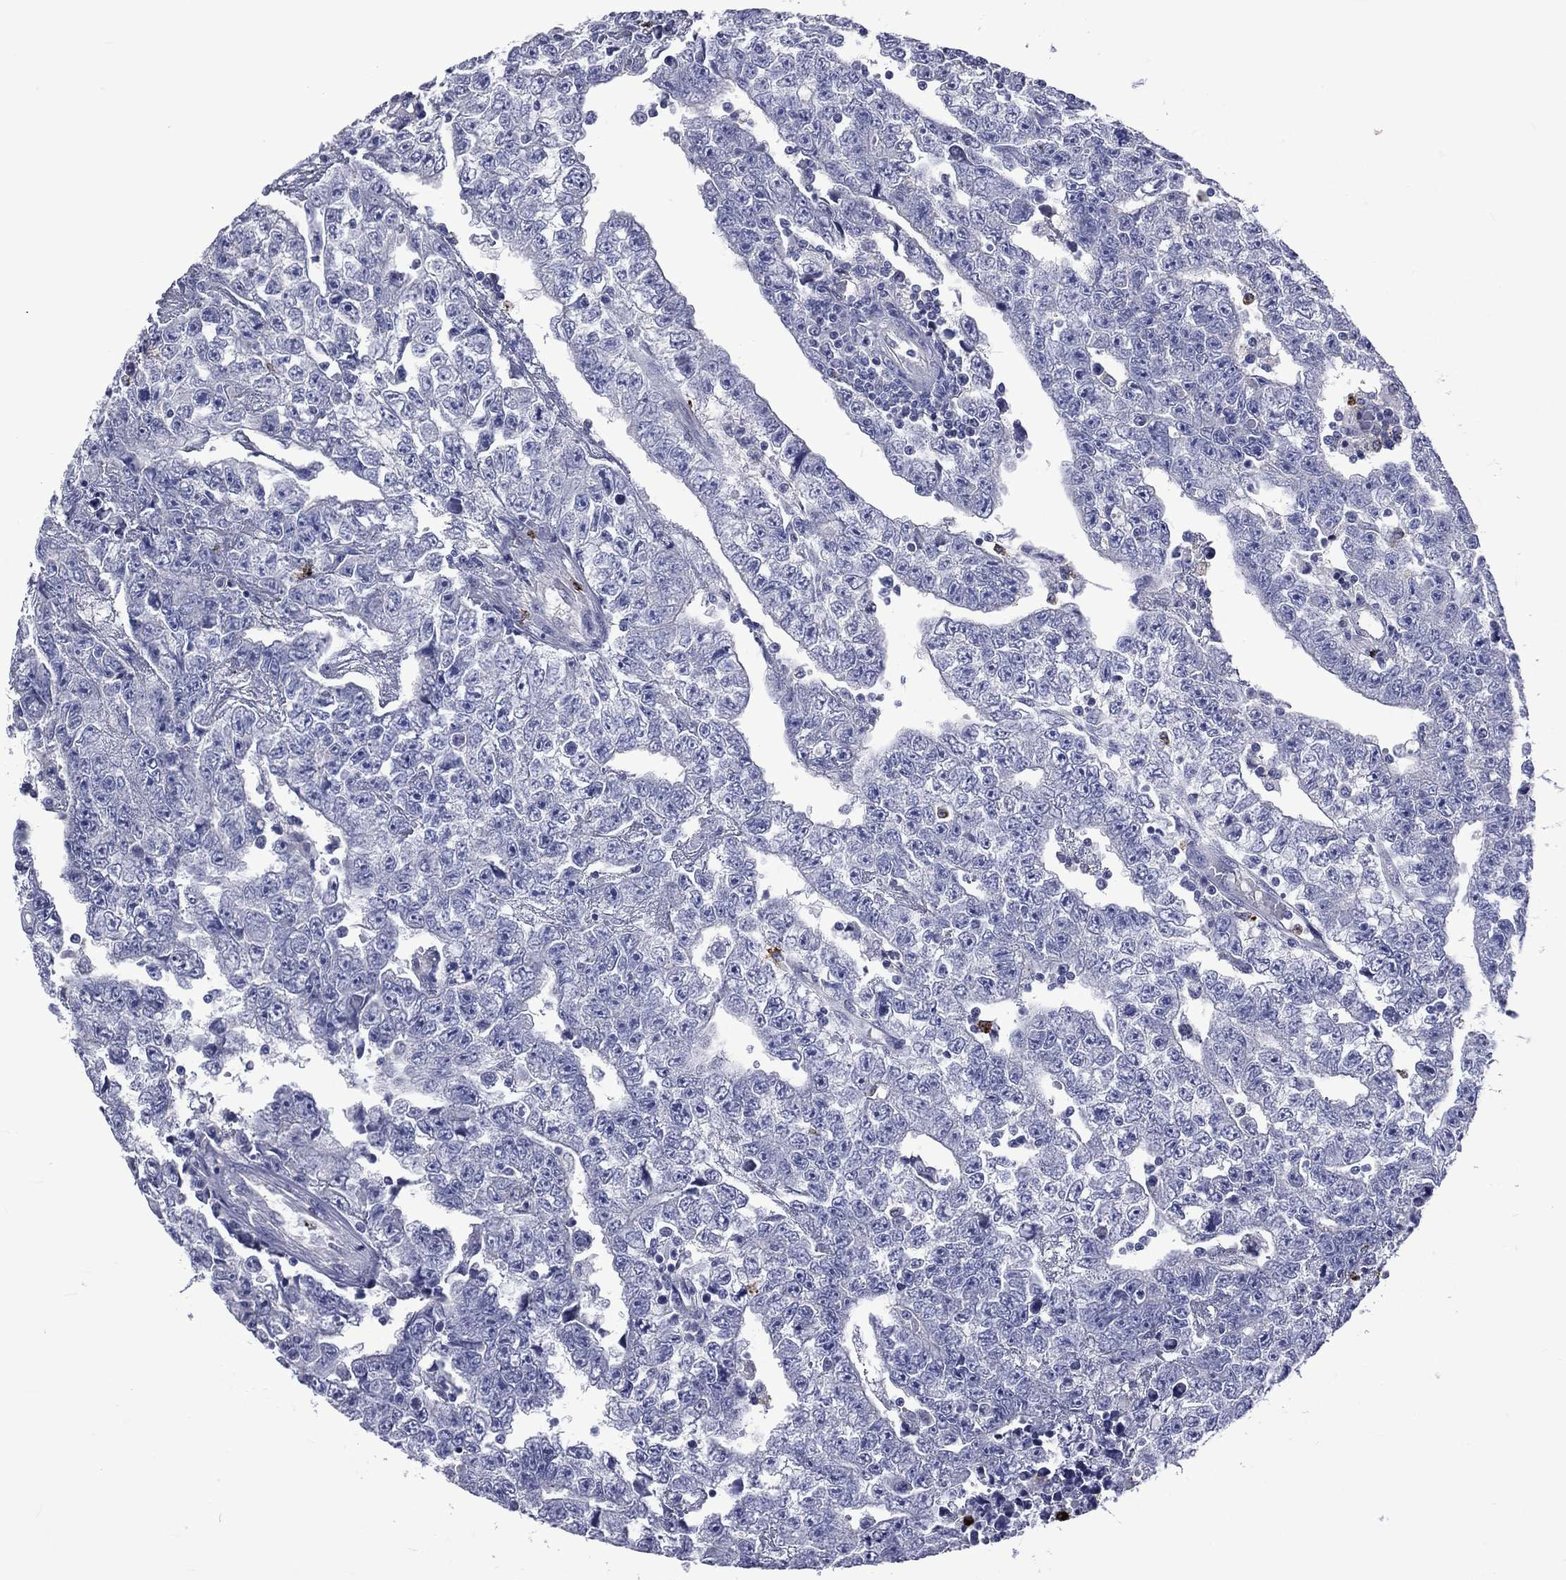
{"staining": {"intensity": "negative", "quantity": "none", "location": "none"}, "tissue": "testis cancer", "cell_type": "Tumor cells", "image_type": "cancer", "snomed": [{"axis": "morphology", "description": "Carcinoma, Embryonal, NOS"}, {"axis": "topography", "description": "Testis"}], "caption": "Tumor cells show no significant protein expression in testis cancer (embryonal carcinoma).", "gene": "ELANE", "patient": {"sex": "male", "age": 25}}